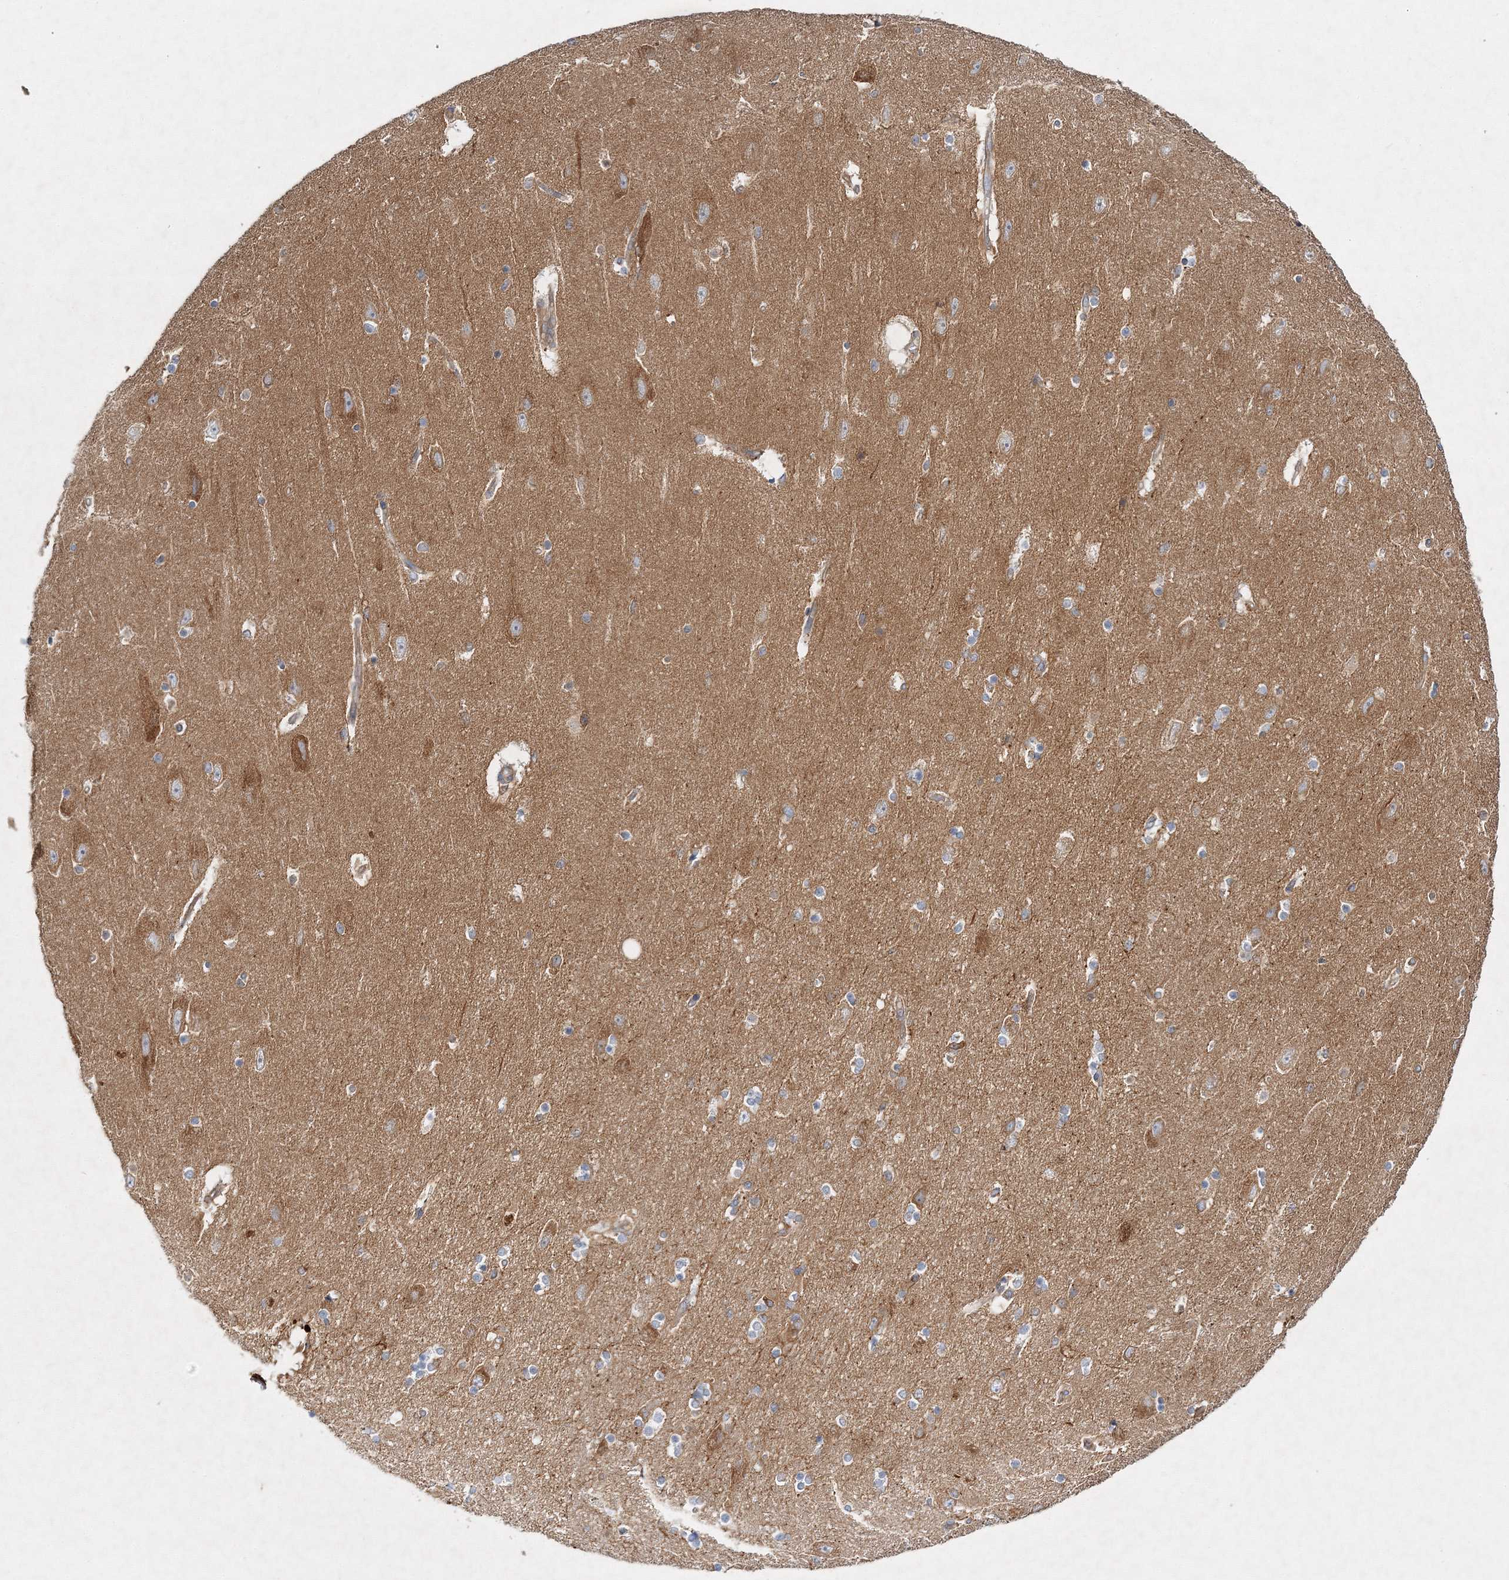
{"staining": {"intensity": "moderate", "quantity": "<25%", "location": "cytoplasmic/membranous"}, "tissue": "hippocampus", "cell_type": "Glial cells", "image_type": "normal", "snomed": [{"axis": "morphology", "description": "Normal tissue, NOS"}, {"axis": "topography", "description": "Hippocampus"}], "caption": "Protein expression by immunohistochemistry reveals moderate cytoplasmic/membranous expression in approximately <25% of glial cells in unremarkable hippocampus.", "gene": "WDR37", "patient": {"sex": "female", "age": 54}}